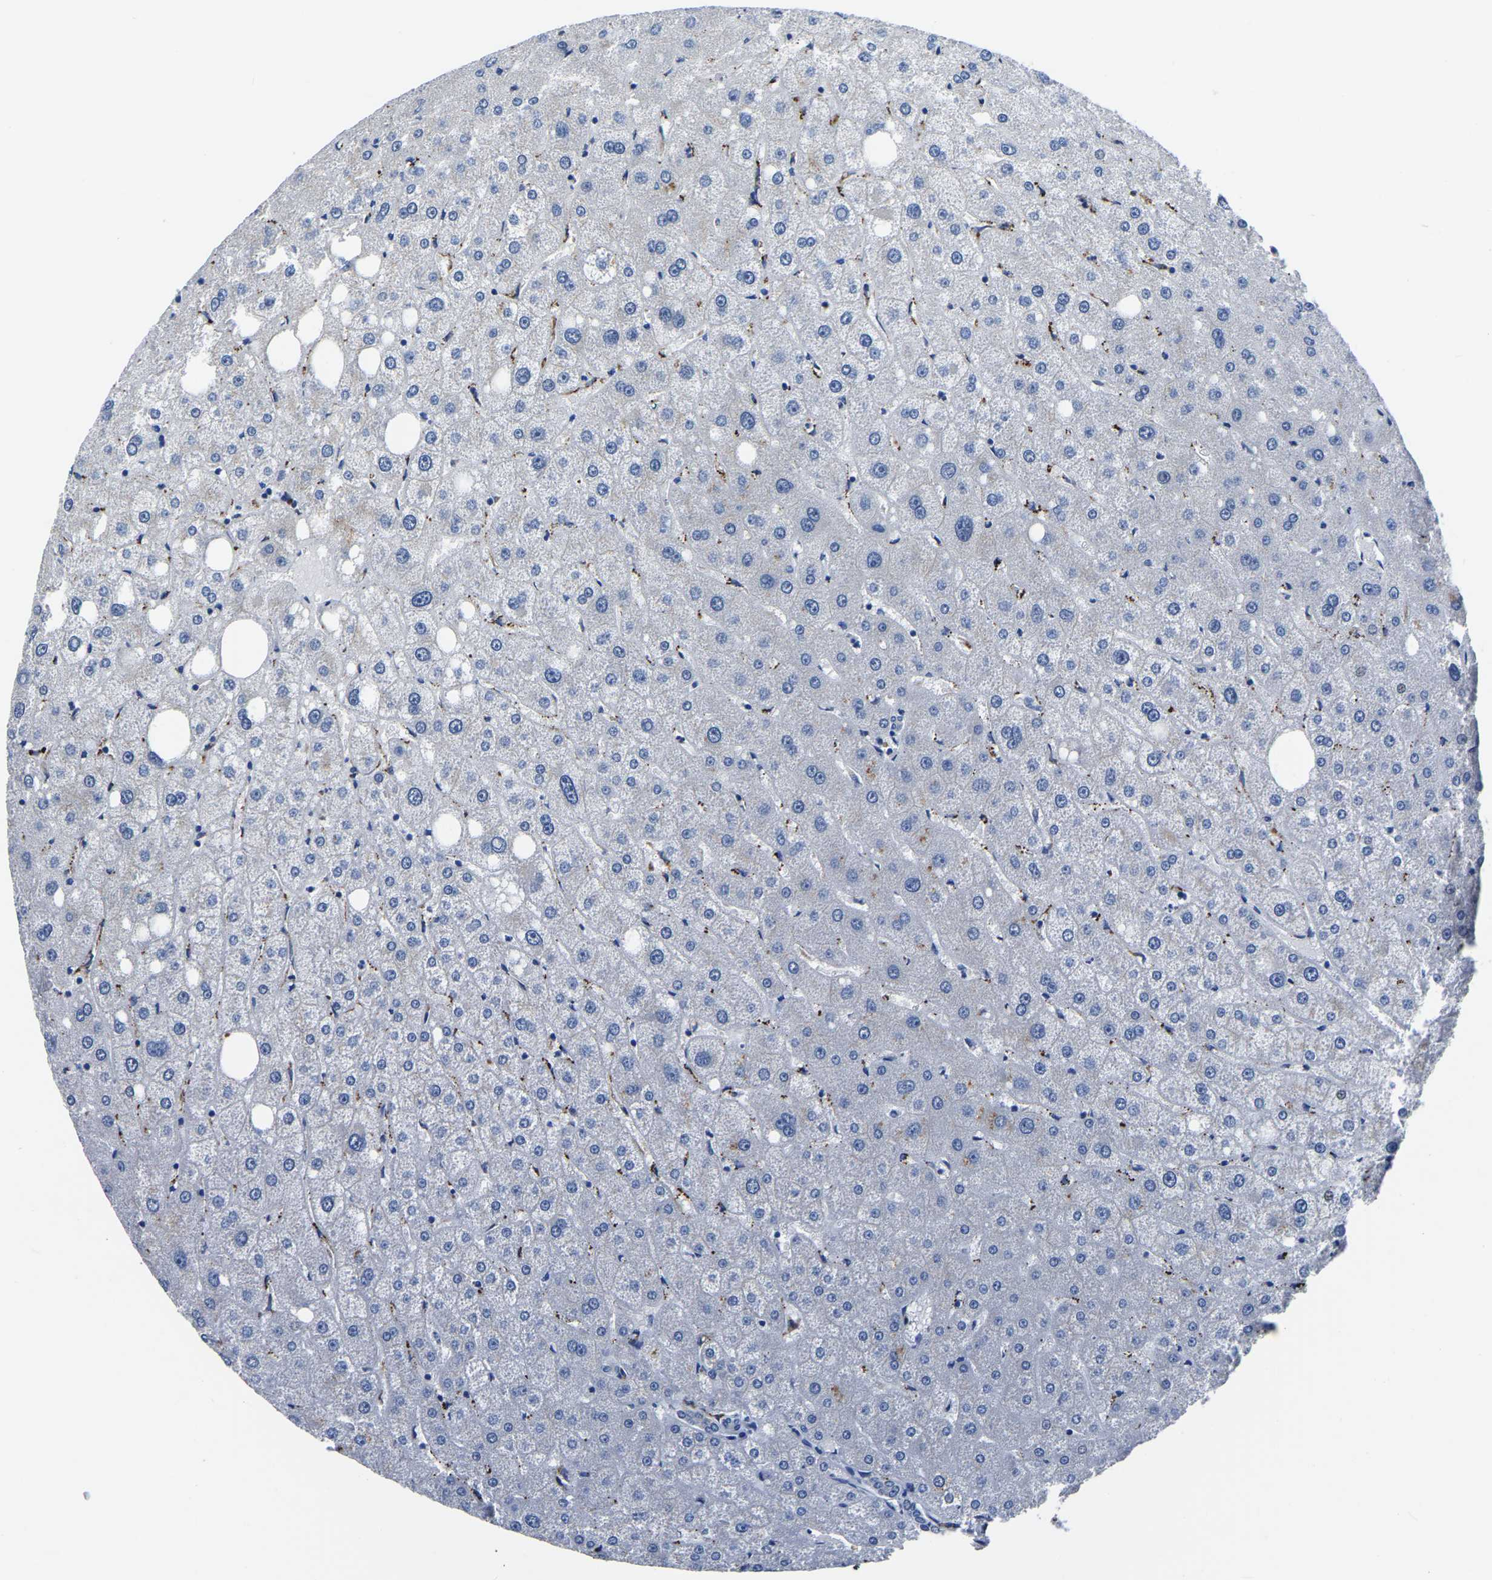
{"staining": {"intensity": "negative", "quantity": "none", "location": "none"}, "tissue": "liver", "cell_type": "Cholangiocytes", "image_type": "normal", "snomed": [{"axis": "morphology", "description": "Normal tissue, NOS"}, {"axis": "topography", "description": "Liver"}], "caption": "High magnification brightfield microscopy of benign liver stained with DAB (brown) and counterstained with hematoxylin (blue): cholangiocytes show no significant expression.", "gene": "PDLIM7", "patient": {"sex": "male", "age": 73}}